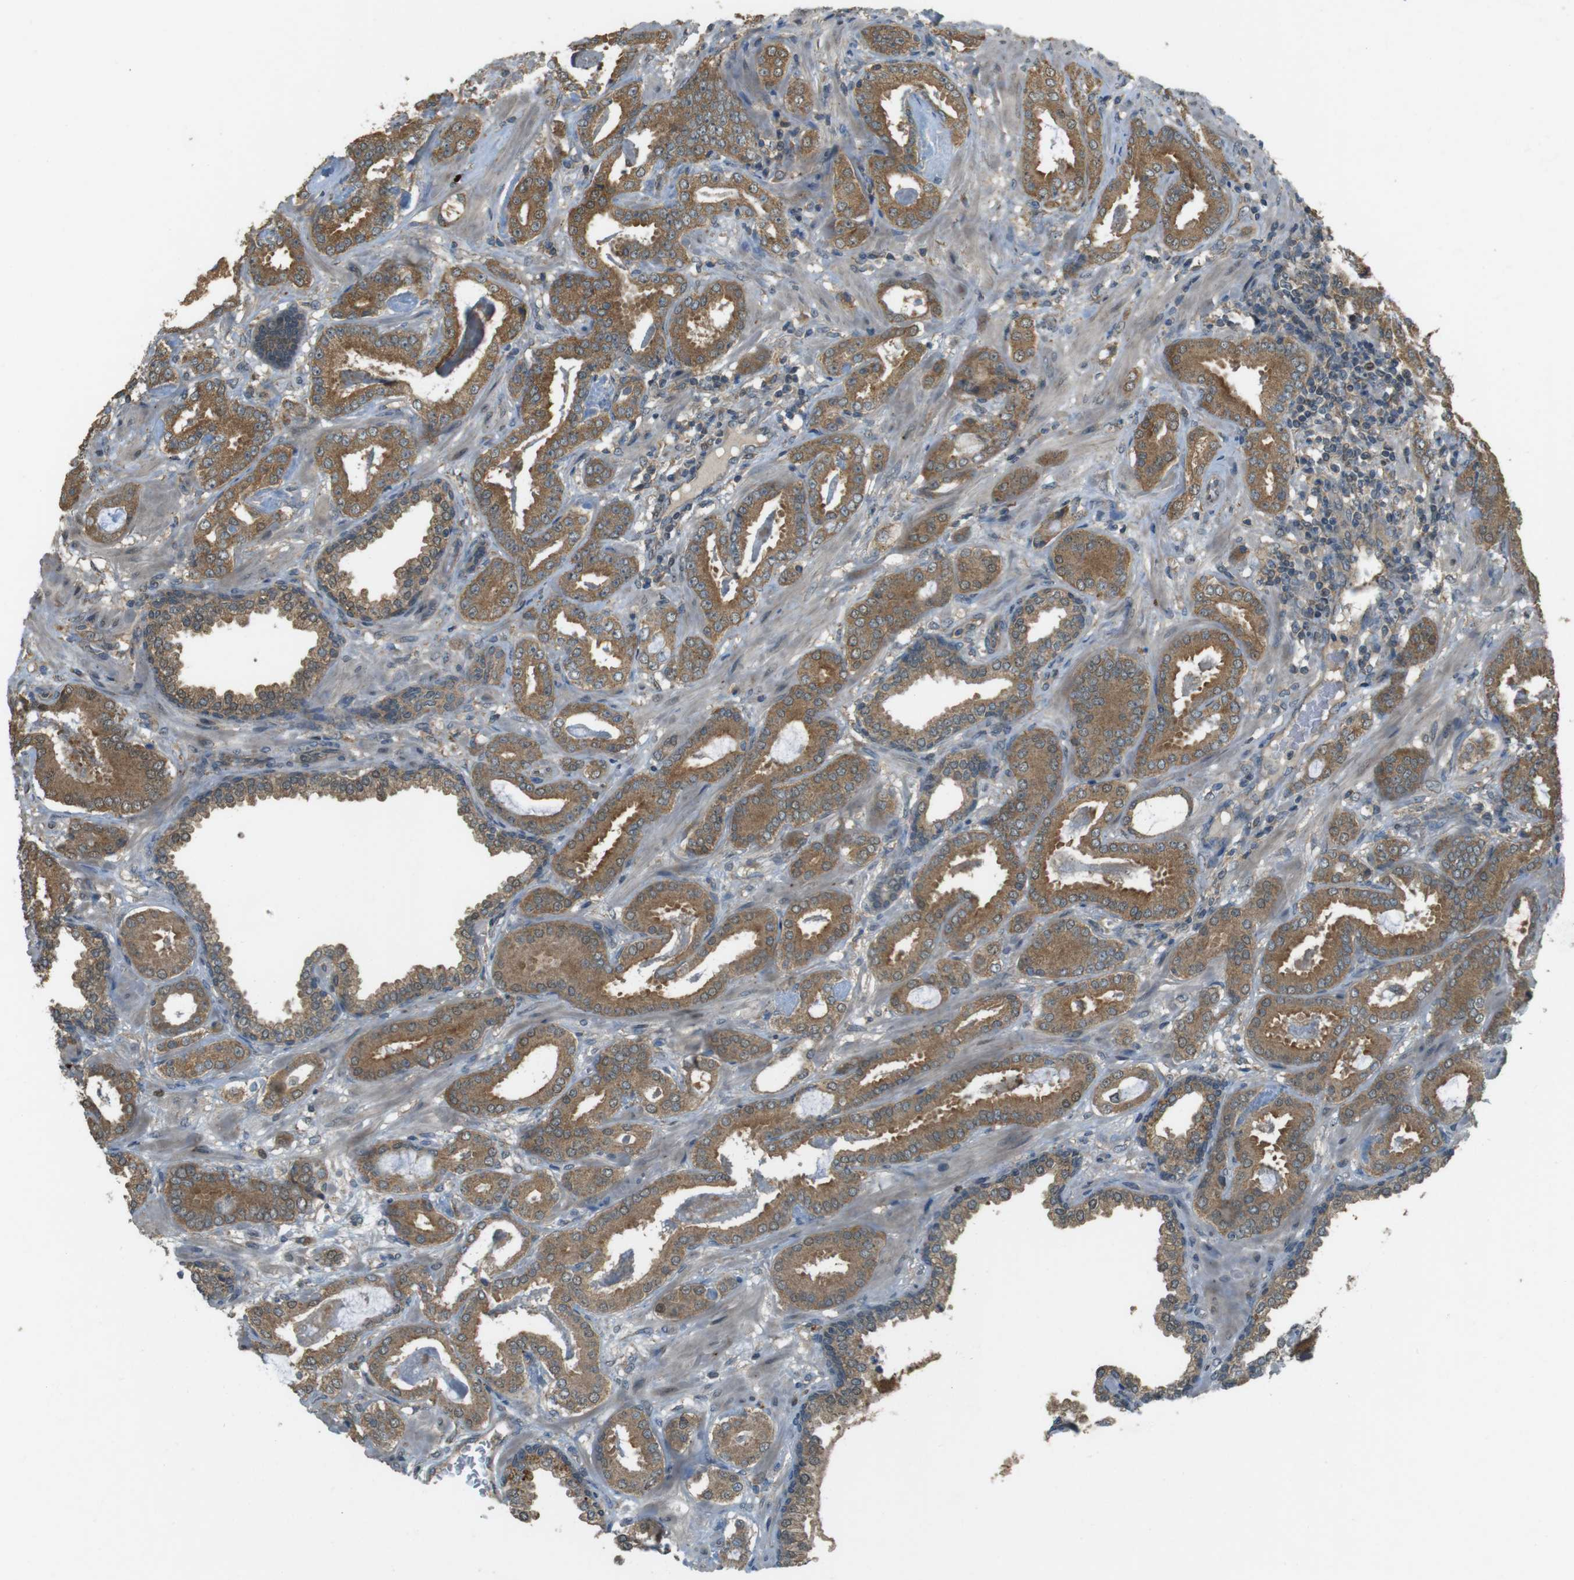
{"staining": {"intensity": "moderate", "quantity": ">75%", "location": "cytoplasmic/membranous"}, "tissue": "prostate cancer", "cell_type": "Tumor cells", "image_type": "cancer", "snomed": [{"axis": "morphology", "description": "Adenocarcinoma, Low grade"}, {"axis": "topography", "description": "Prostate"}], "caption": "The immunohistochemical stain highlights moderate cytoplasmic/membranous staining in tumor cells of adenocarcinoma (low-grade) (prostate) tissue.", "gene": "ZDHHC20", "patient": {"sex": "male", "age": 53}}